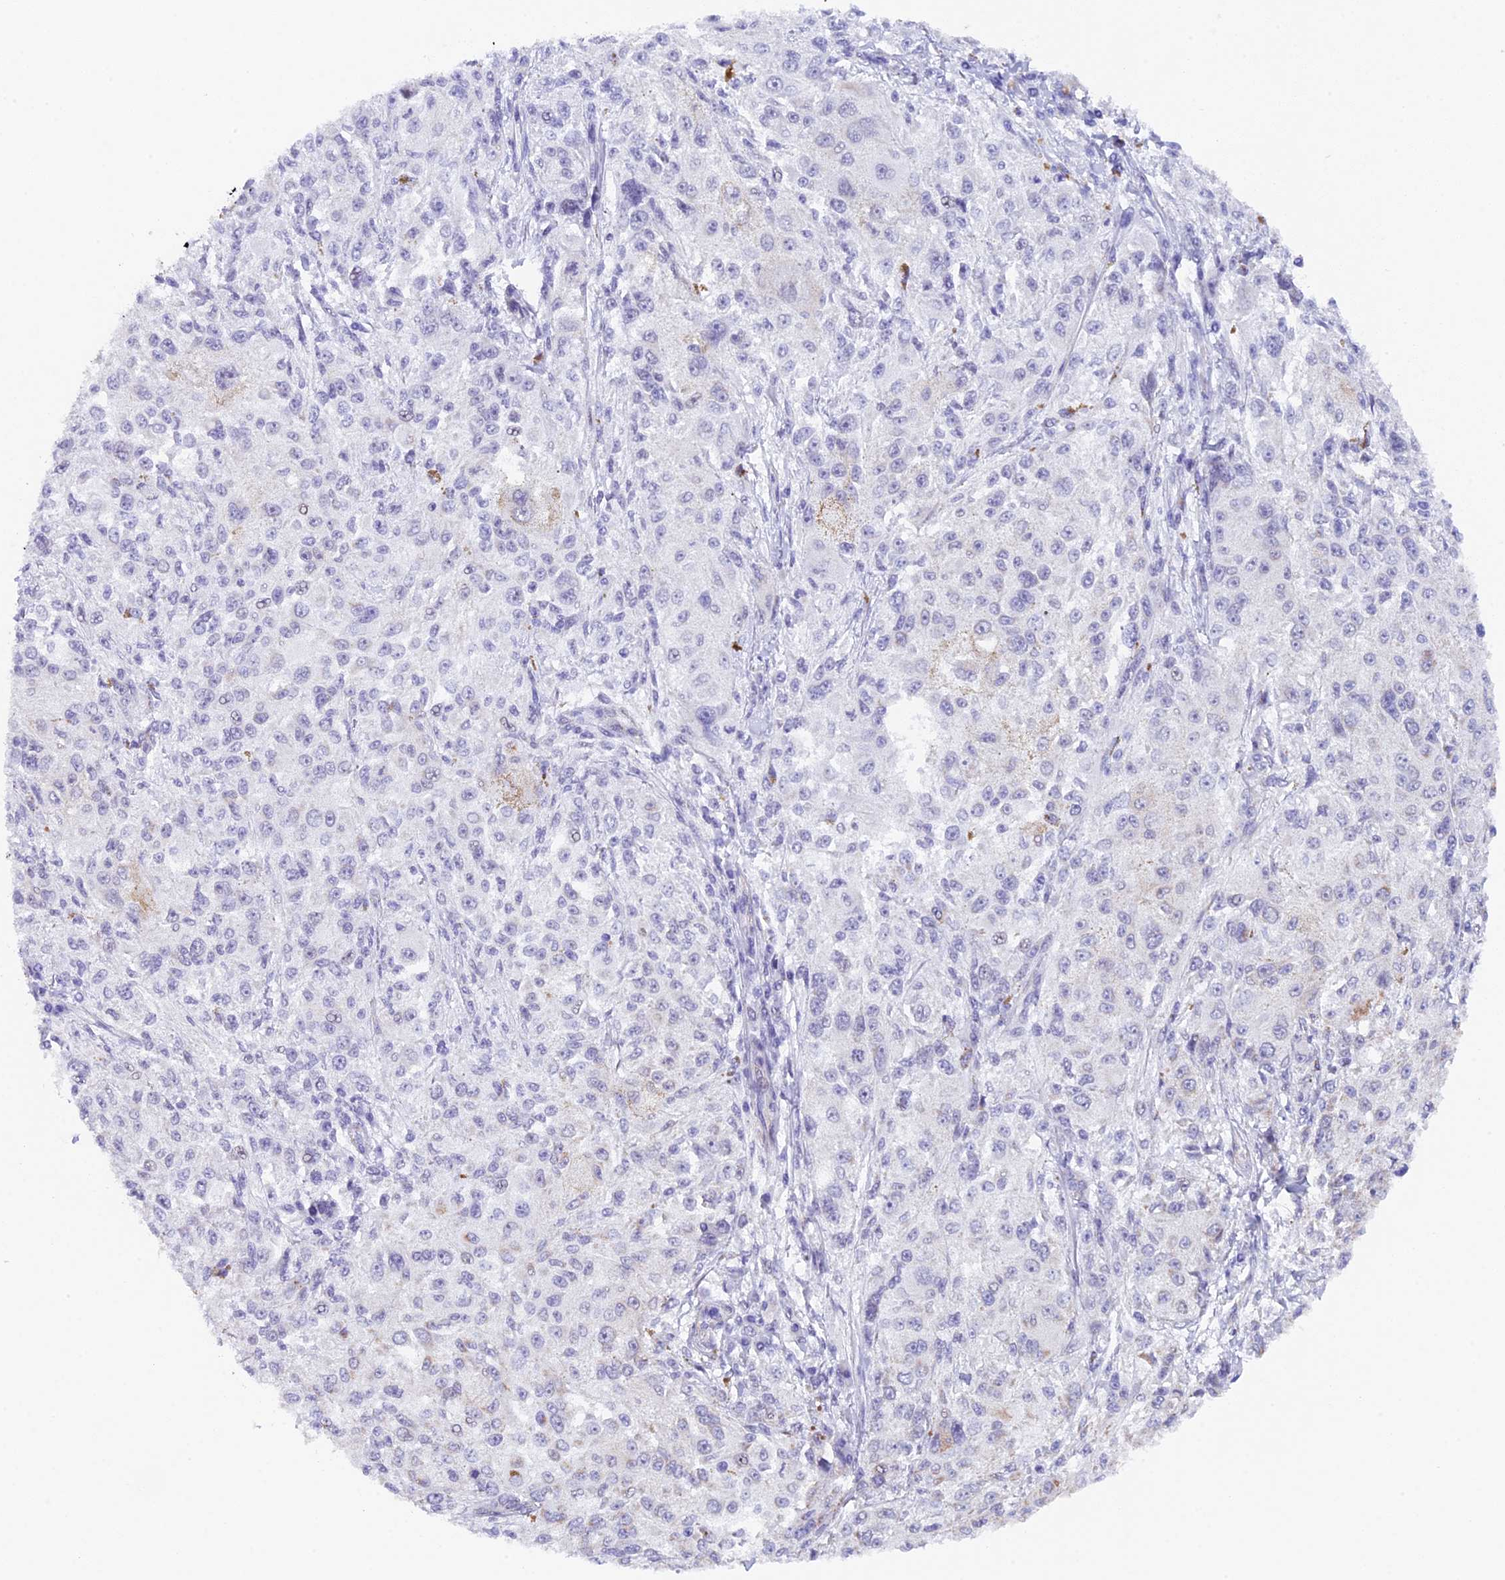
{"staining": {"intensity": "negative", "quantity": "none", "location": "none"}, "tissue": "melanoma", "cell_type": "Tumor cells", "image_type": "cancer", "snomed": [{"axis": "morphology", "description": "Necrosis, NOS"}, {"axis": "morphology", "description": "Malignant melanoma, NOS"}, {"axis": "topography", "description": "Skin"}], "caption": "Melanoma was stained to show a protein in brown. There is no significant staining in tumor cells.", "gene": "TFAM", "patient": {"sex": "female", "age": 87}}